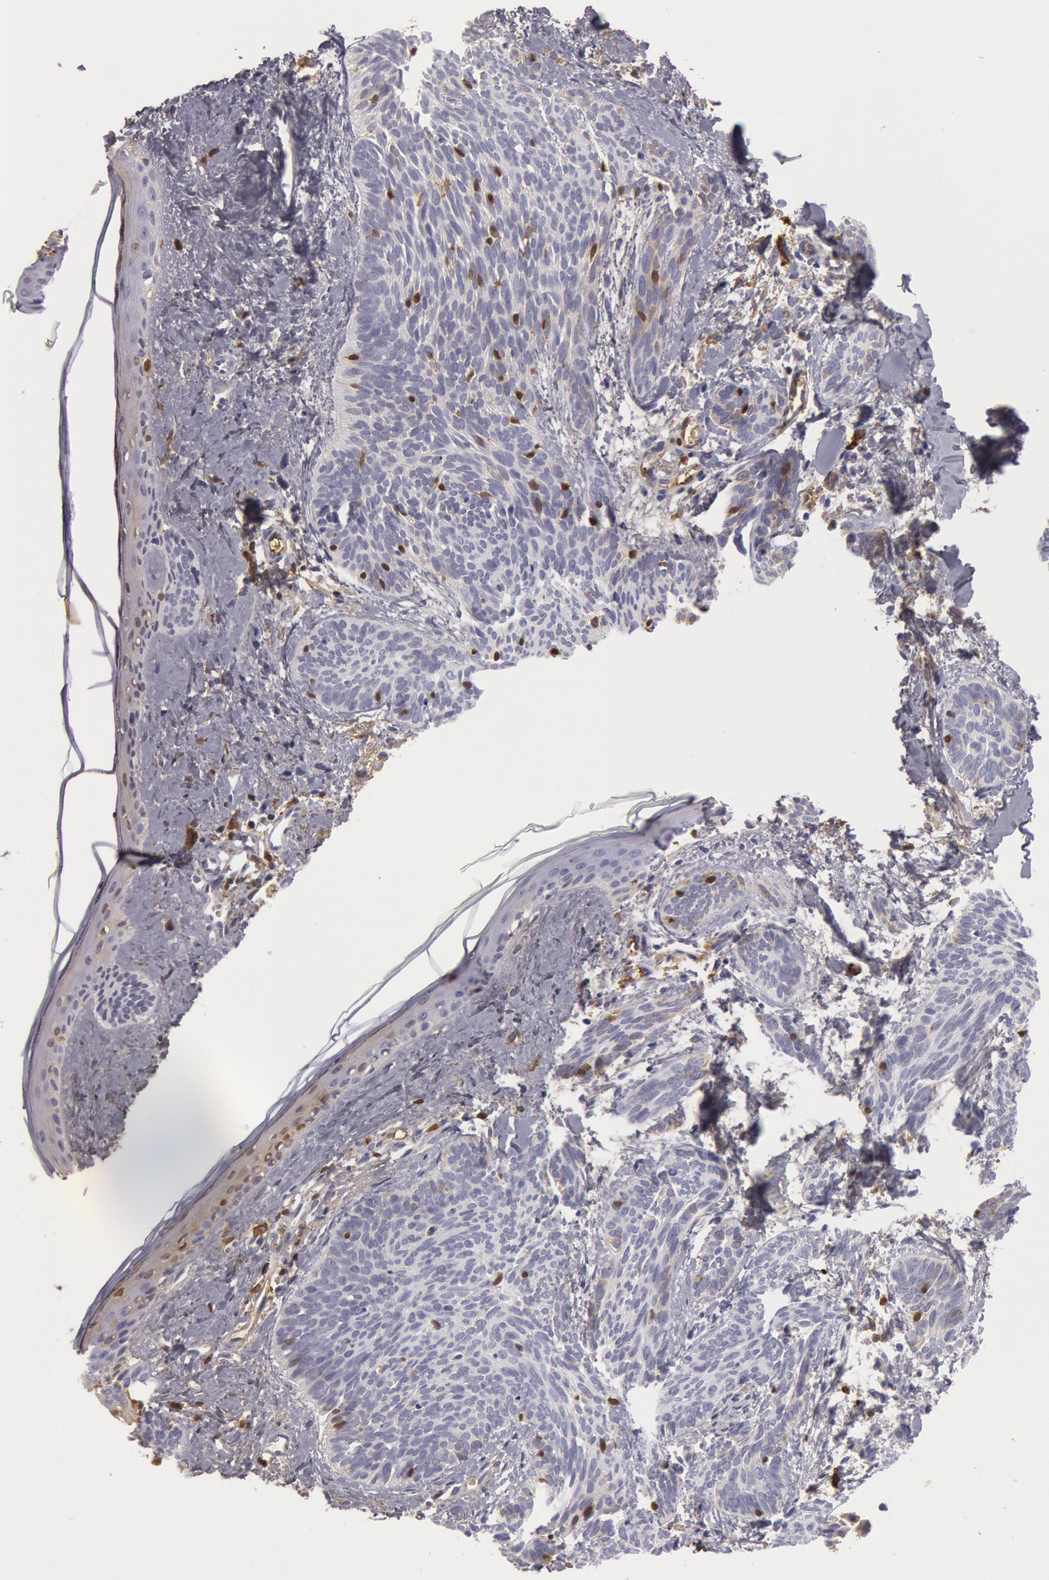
{"staining": {"intensity": "moderate", "quantity": "<25%", "location": "cytoplasmic/membranous"}, "tissue": "skin cancer", "cell_type": "Tumor cells", "image_type": "cancer", "snomed": [{"axis": "morphology", "description": "Basal cell carcinoma"}, {"axis": "topography", "description": "Skin"}], "caption": "IHC (DAB) staining of human skin cancer displays moderate cytoplasmic/membranous protein expression in about <25% of tumor cells.", "gene": "IGHG1", "patient": {"sex": "female", "age": 81}}